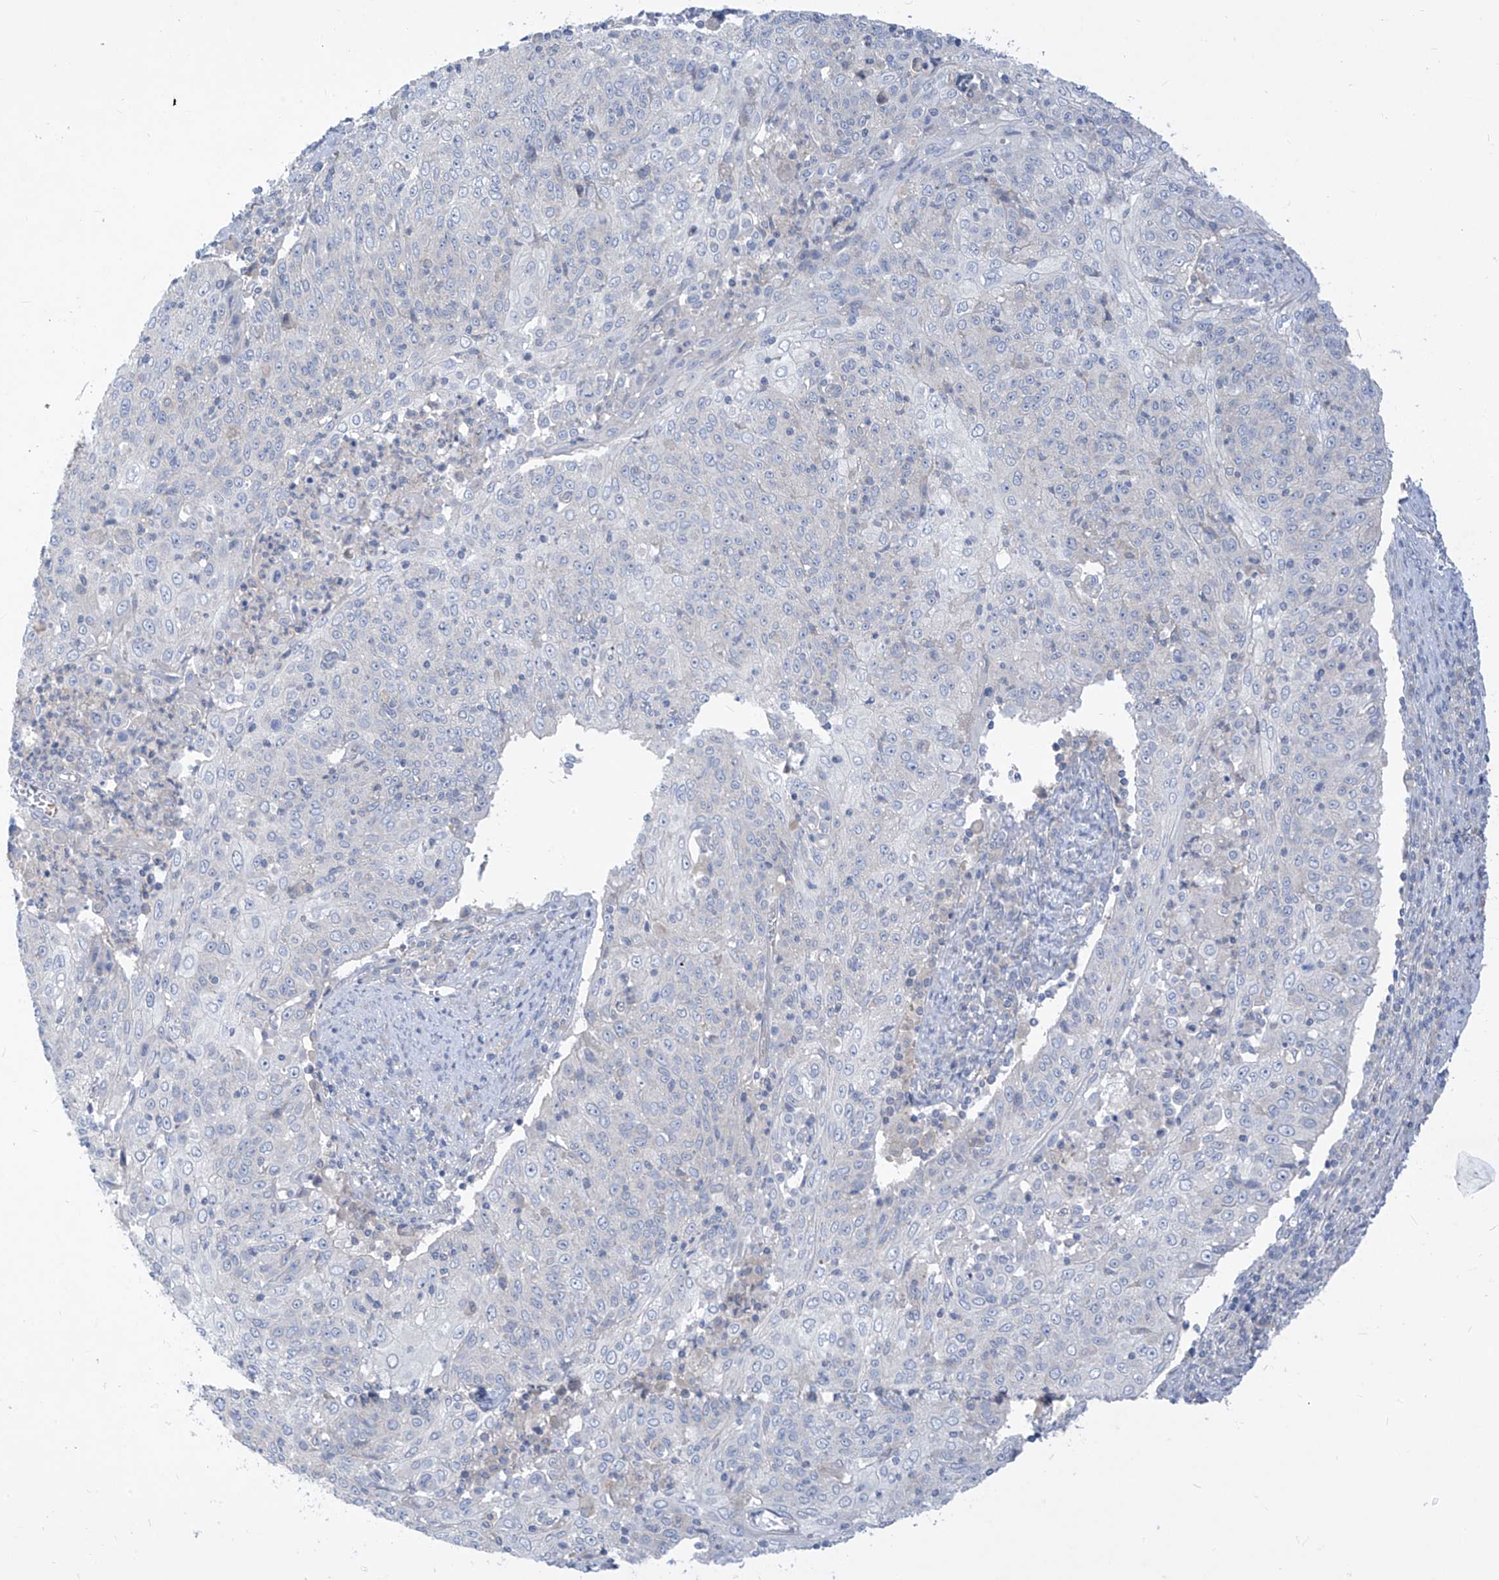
{"staining": {"intensity": "negative", "quantity": "none", "location": "none"}, "tissue": "cervical cancer", "cell_type": "Tumor cells", "image_type": "cancer", "snomed": [{"axis": "morphology", "description": "Squamous cell carcinoma, NOS"}, {"axis": "topography", "description": "Cervix"}], "caption": "Immunohistochemistry image of human cervical cancer stained for a protein (brown), which reveals no staining in tumor cells.", "gene": "DGKQ", "patient": {"sex": "female", "age": 48}}